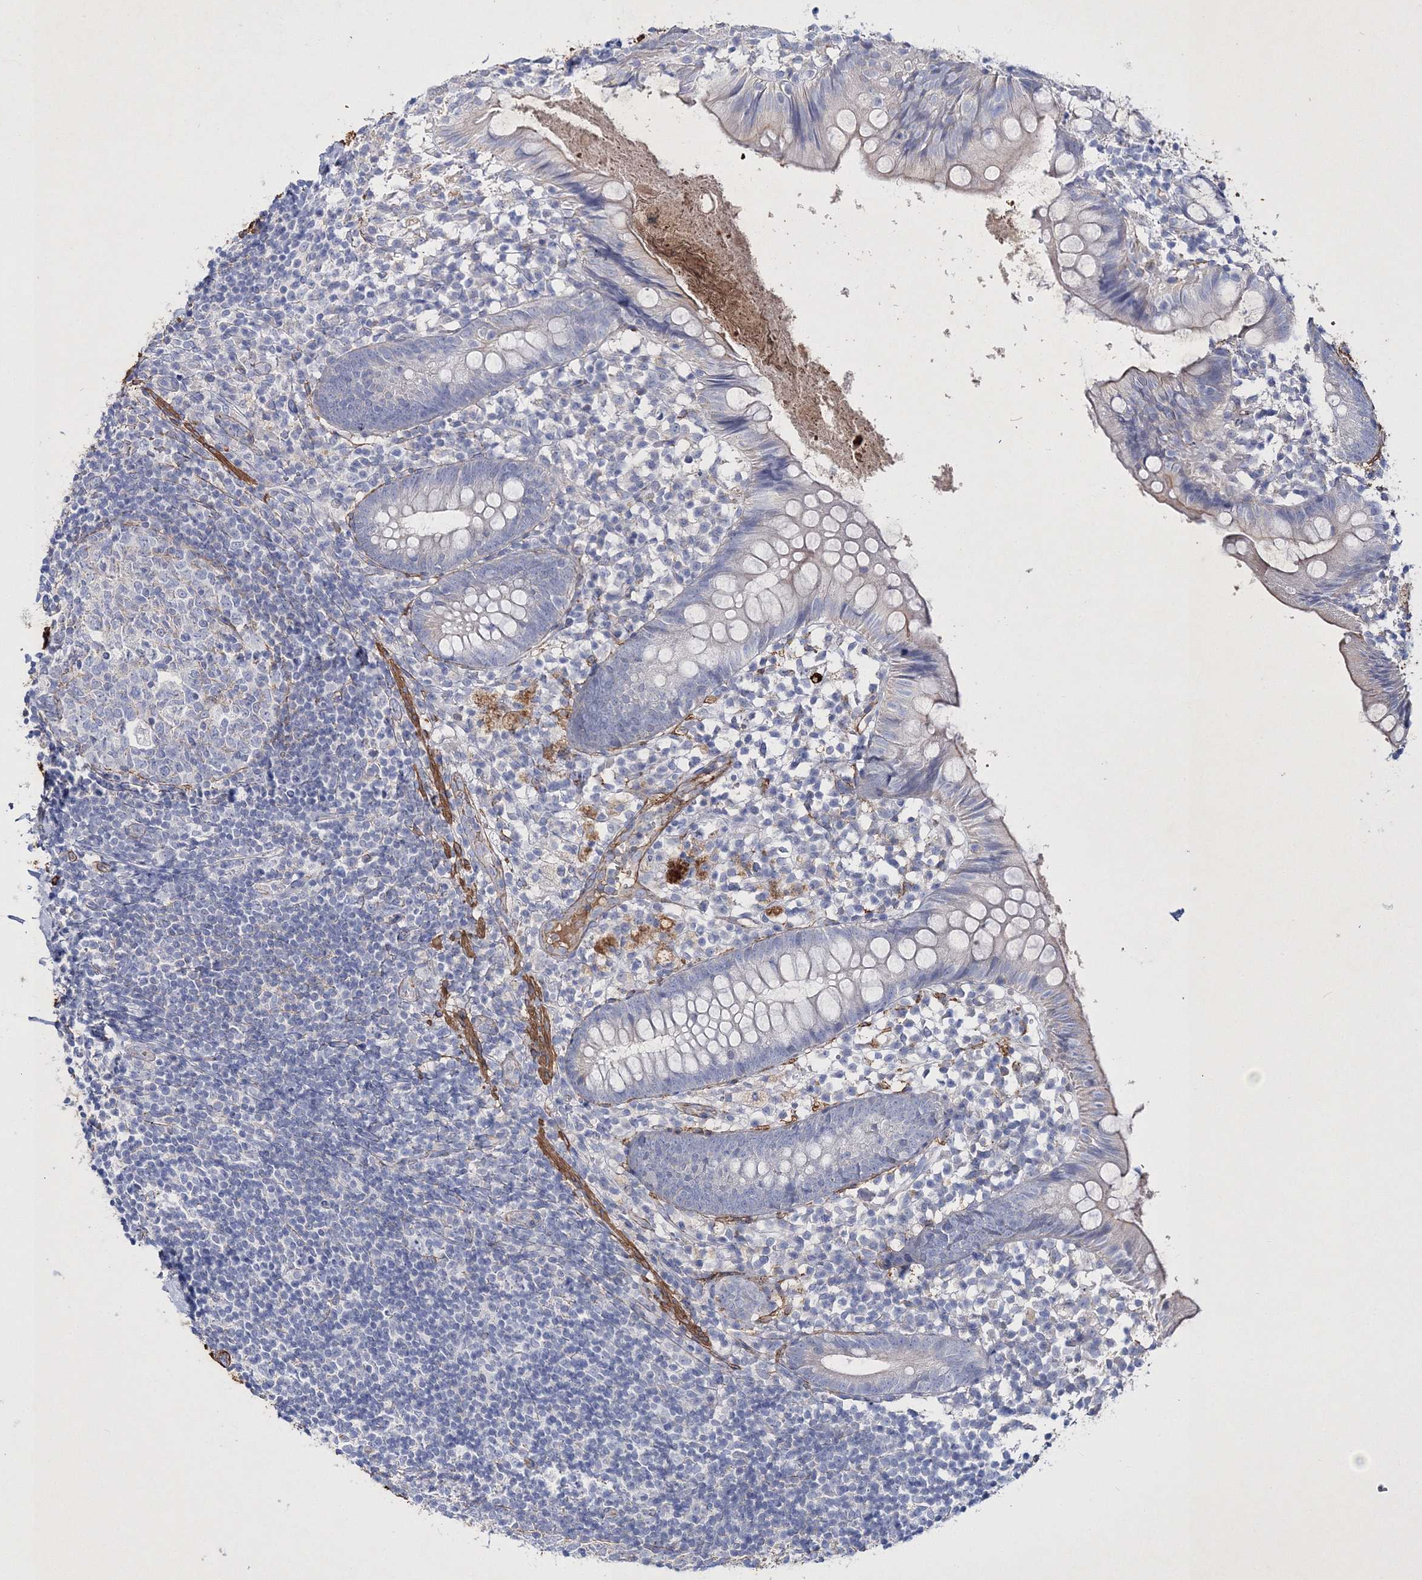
{"staining": {"intensity": "negative", "quantity": "none", "location": "none"}, "tissue": "appendix", "cell_type": "Glandular cells", "image_type": "normal", "snomed": [{"axis": "morphology", "description": "Normal tissue, NOS"}, {"axis": "topography", "description": "Appendix"}], "caption": "Protein analysis of unremarkable appendix reveals no significant expression in glandular cells. Nuclei are stained in blue.", "gene": "RTN2", "patient": {"sex": "female", "age": 20}}